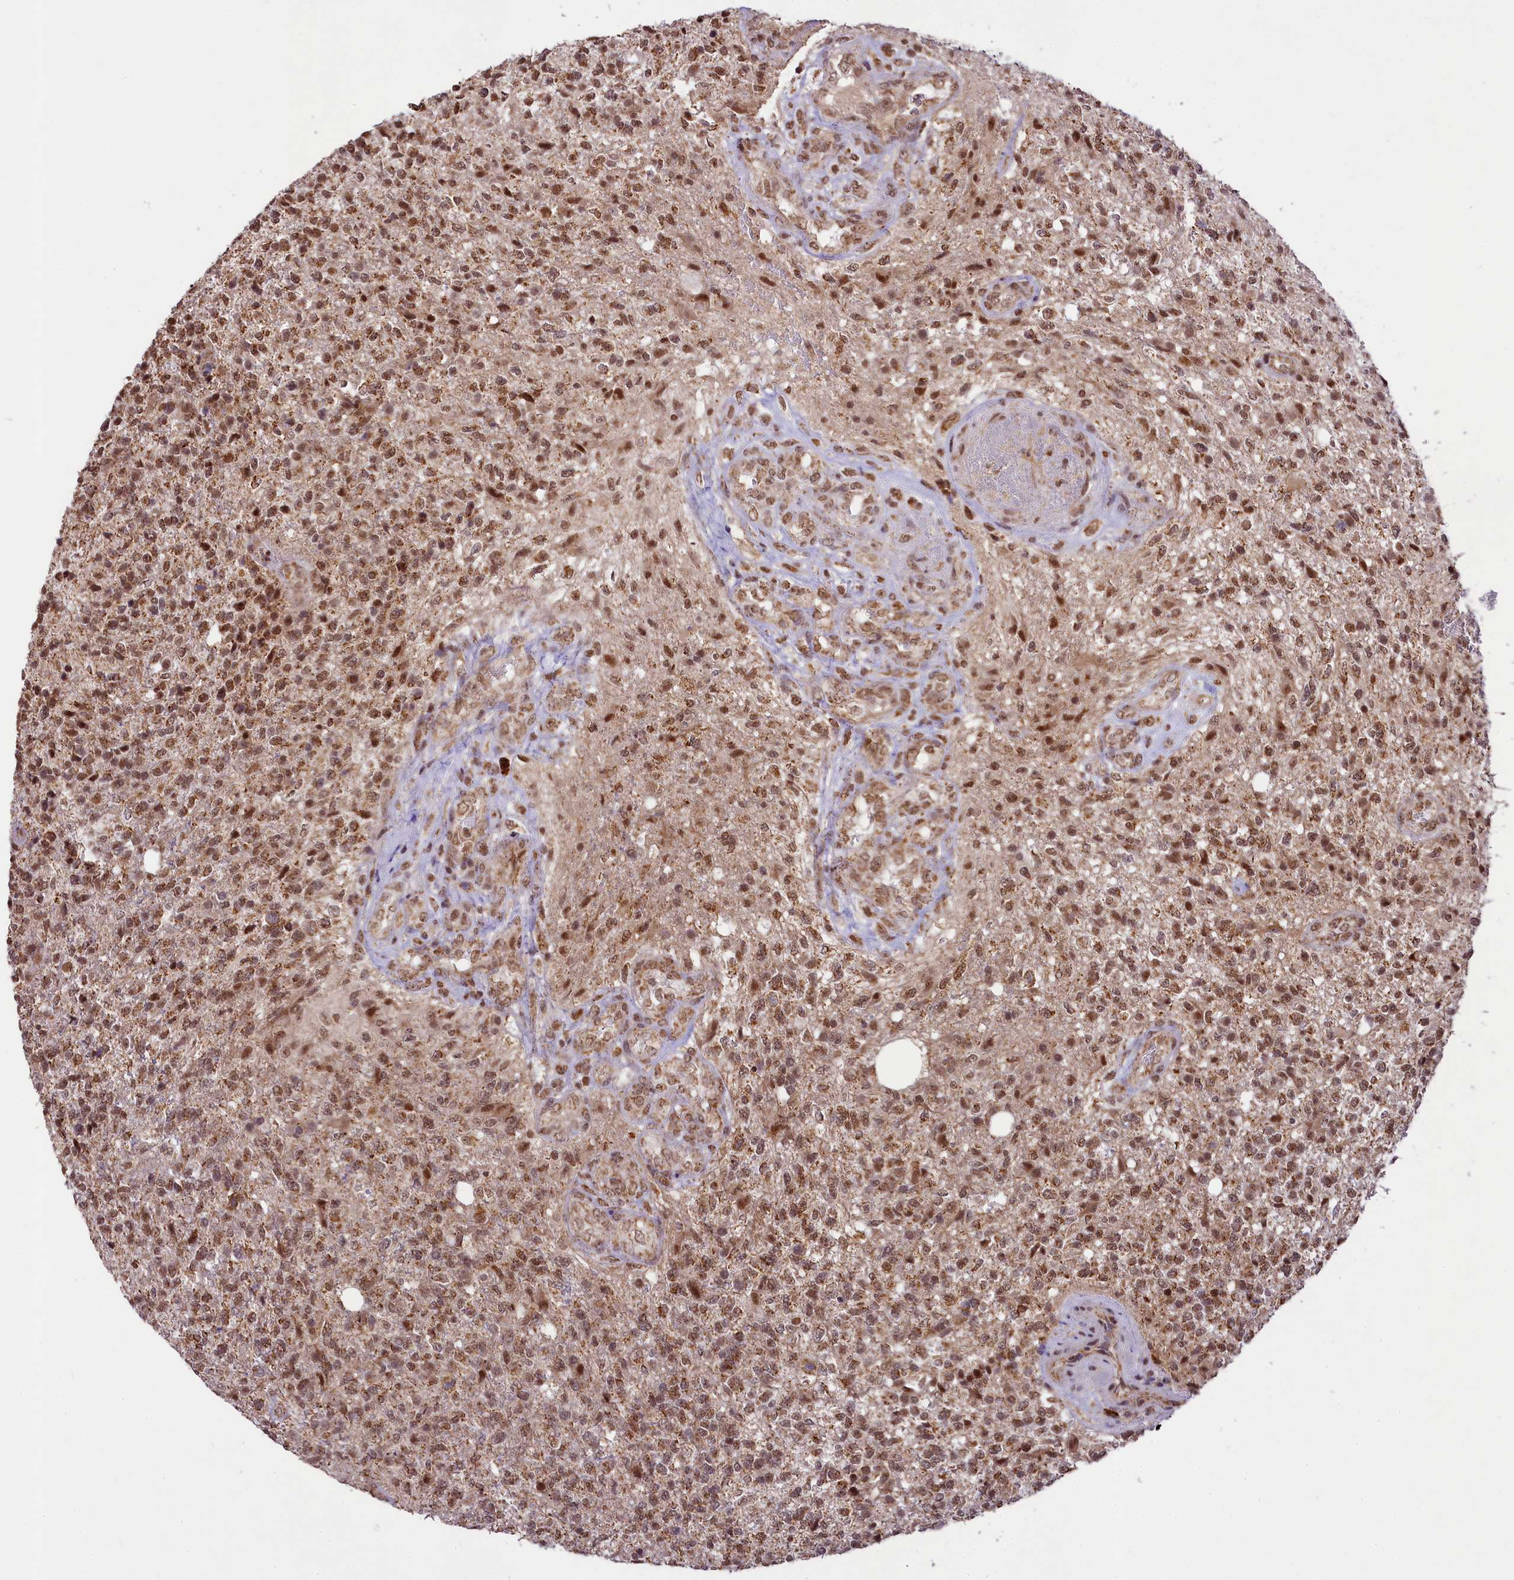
{"staining": {"intensity": "moderate", "quantity": ">75%", "location": "cytoplasmic/membranous,nuclear"}, "tissue": "glioma", "cell_type": "Tumor cells", "image_type": "cancer", "snomed": [{"axis": "morphology", "description": "Glioma, malignant, High grade"}, {"axis": "topography", "description": "Brain"}], "caption": "About >75% of tumor cells in glioma show moderate cytoplasmic/membranous and nuclear protein positivity as visualized by brown immunohistochemical staining.", "gene": "PAF1", "patient": {"sex": "male", "age": 56}}